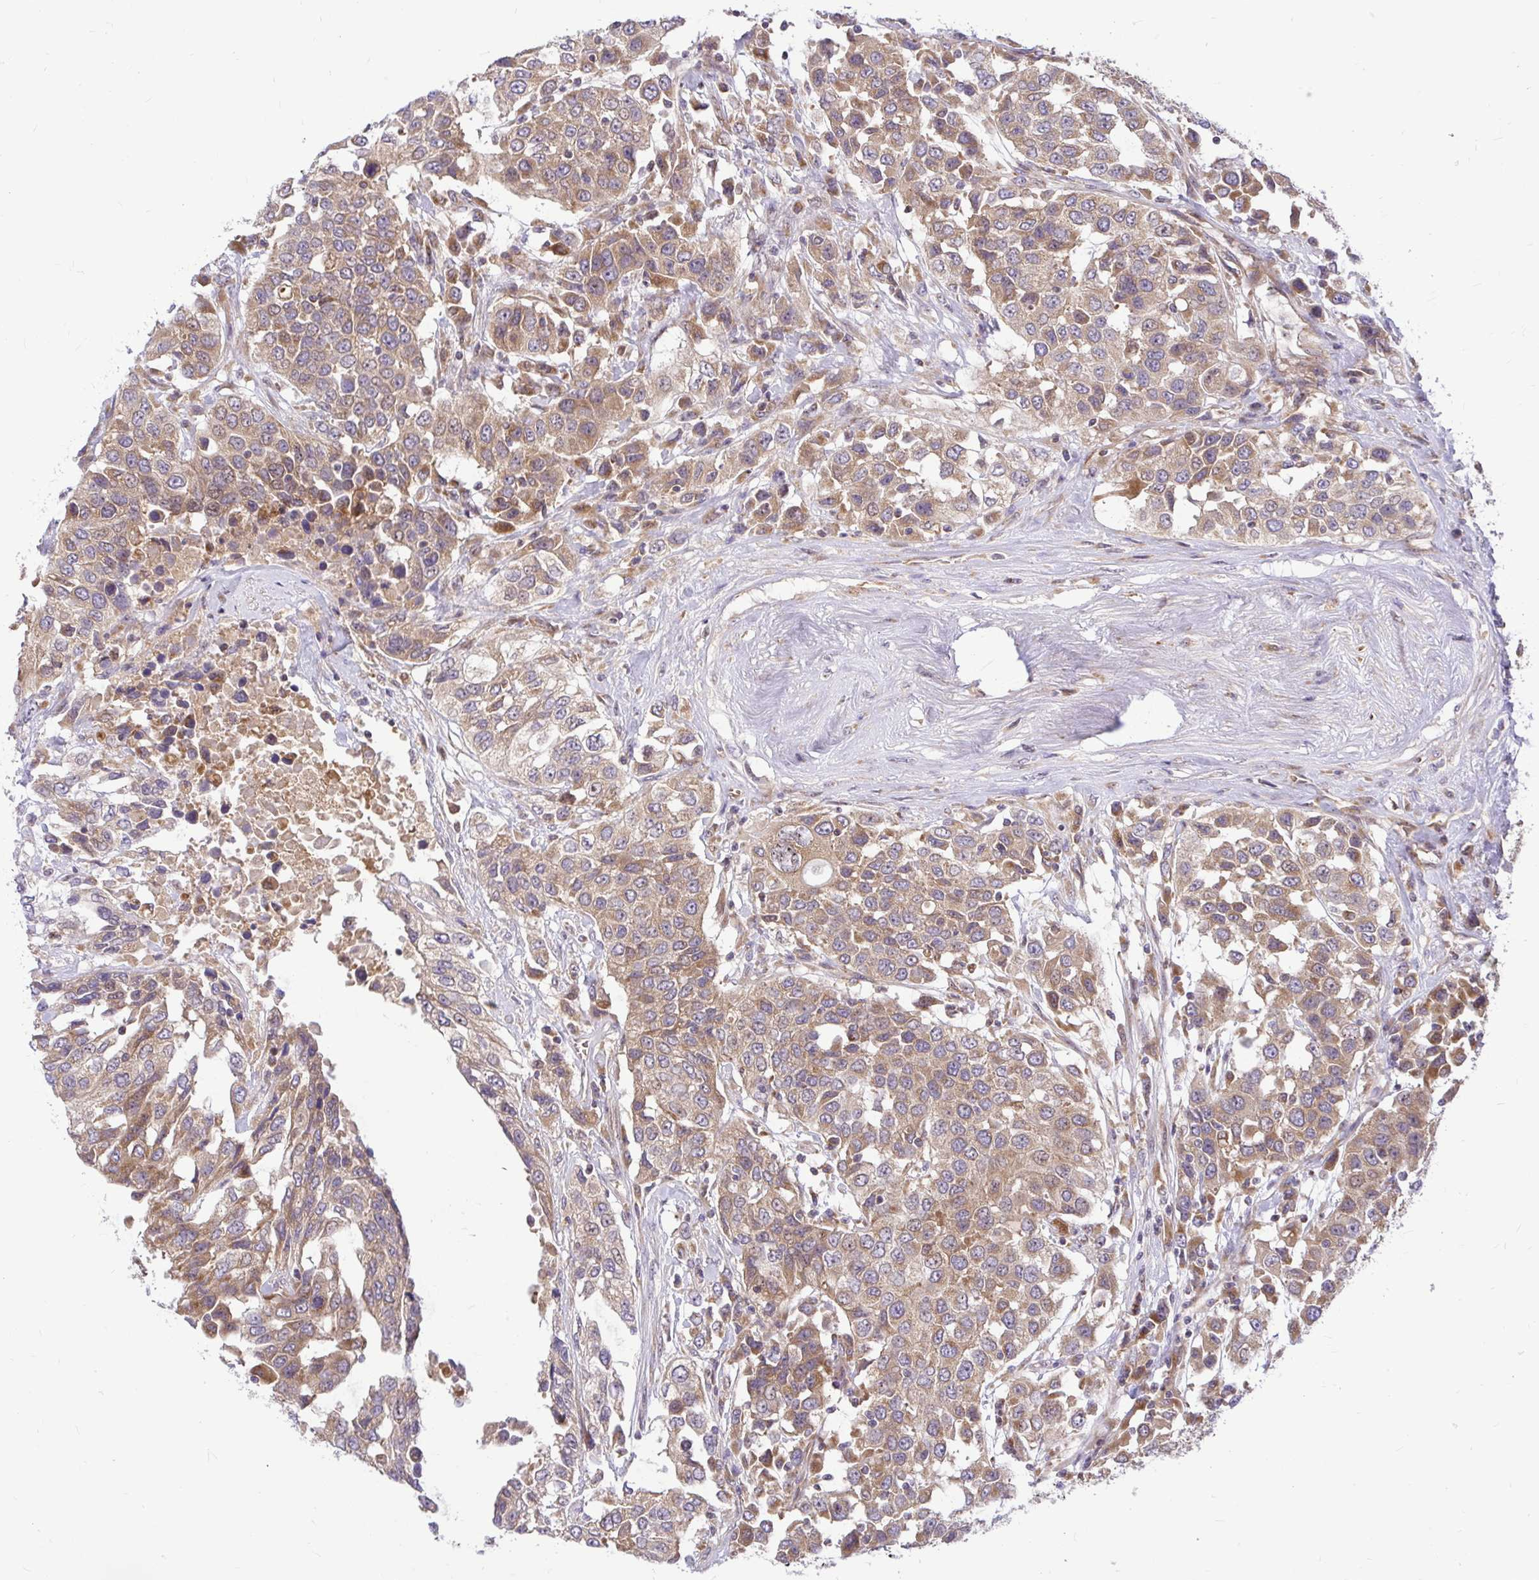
{"staining": {"intensity": "moderate", "quantity": ">75%", "location": "cytoplasmic/membranous"}, "tissue": "urothelial cancer", "cell_type": "Tumor cells", "image_type": "cancer", "snomed": [{"axis": "morphology", "description": "Urothelial carcinoma, High grade"}, {"axis": "topography", "description": "Urinary bladder"}], "caption": "Protein expression analysis of urothelial cancer reveals moderate cytoplasmic/membranous staining in approximately >75% of tumor cells. The staining was performed using DAB, with brown indicating positive protein expression. Nuclei are stained blue with hematoxylin.", "gene": "VTI1B", "patient": {"sex": "female", "age": 80}}